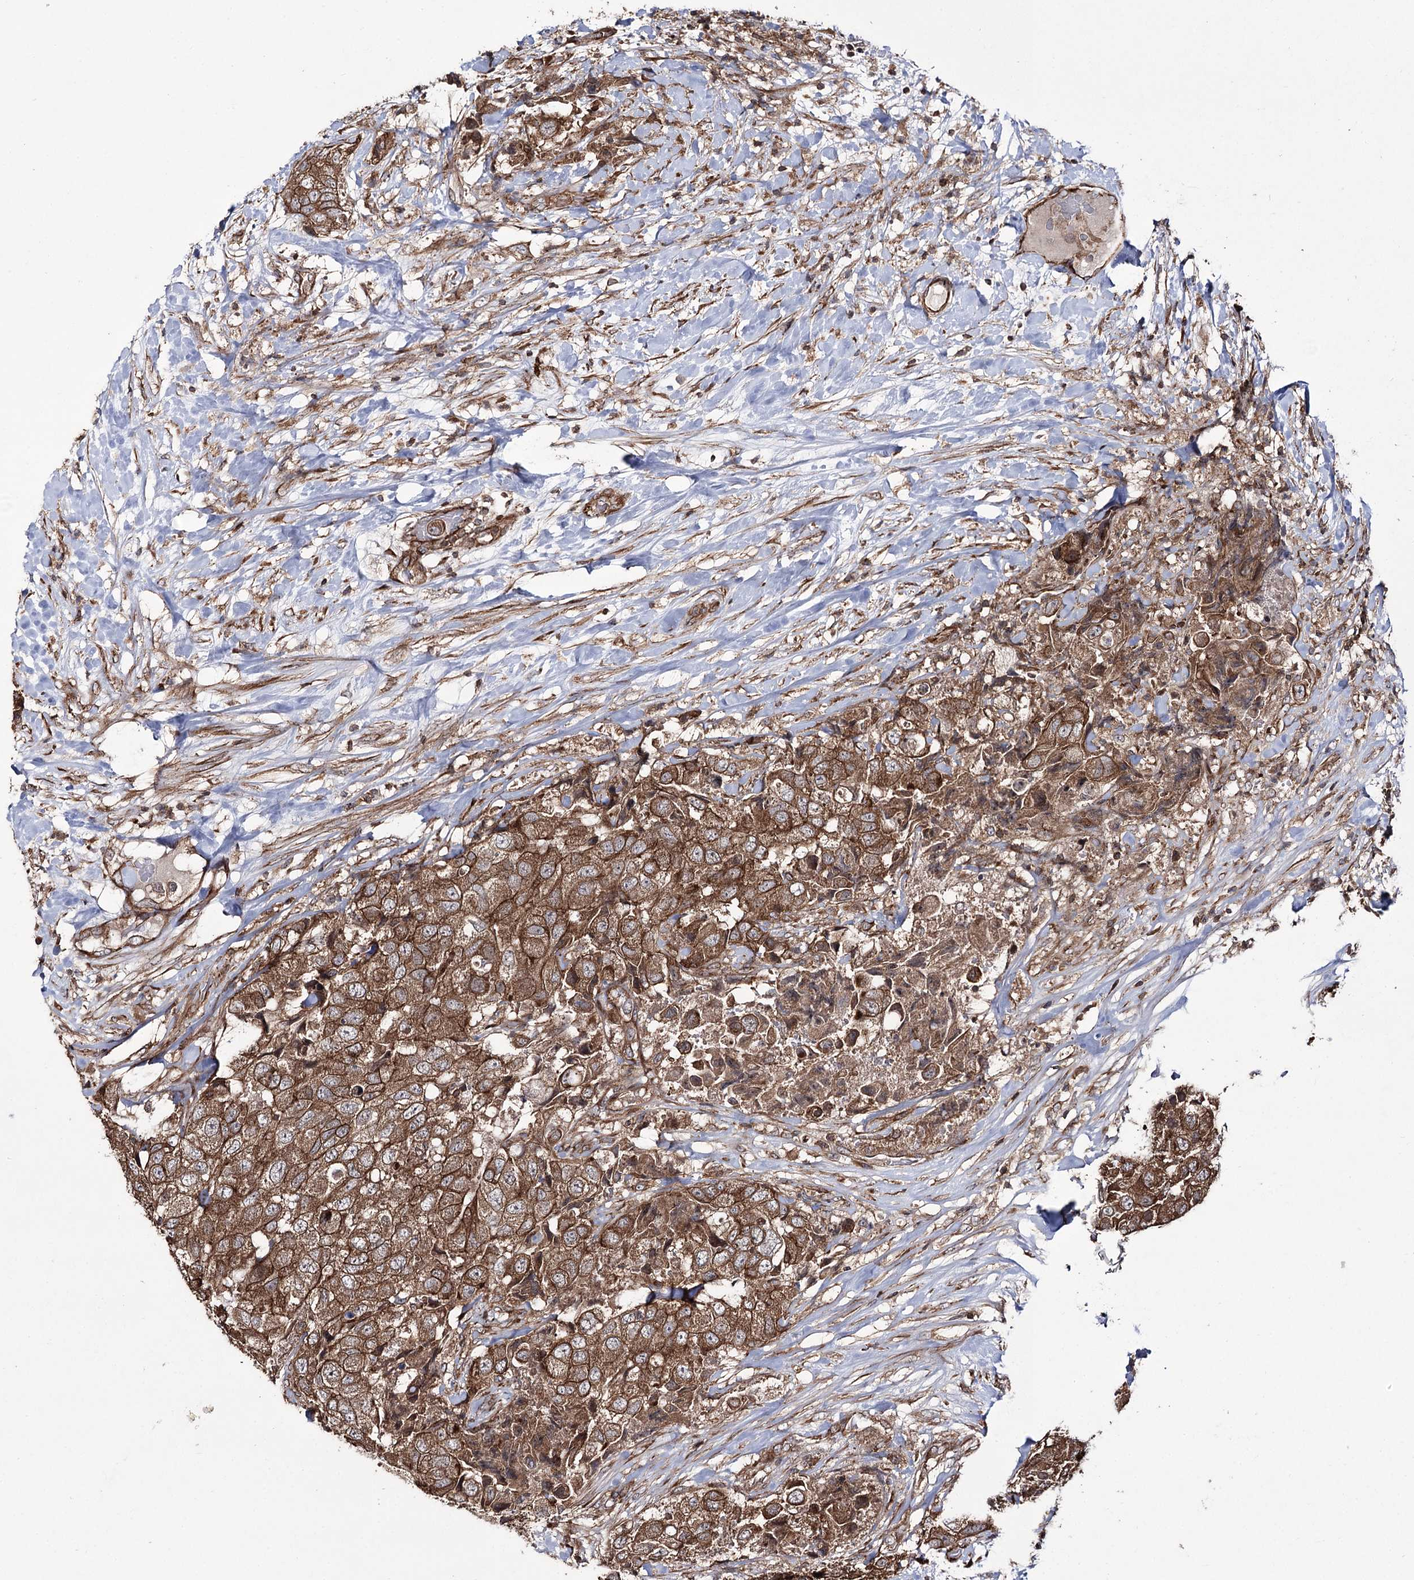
{"staining": {"intensity": "strong", "quantity": ">75%", "location": "cytoplasmic/membranous"}, "tissue": "breast cancer", "cell_type": "Tumor cells", "image_type": "cancer", "snomed": [{"axis": "morphology", "description": "Duct carcinoma"}, {"axis": "topography", "description": "Breast"}], "caption": "Human invasive ductal carcinoma (breast) stained with a brown dye shows strong cytoplasmic/membranous positive positivity in approximately >75% of tumor cells.", "gene": "DHX29", "patient": {"sex": "female", "age": 62}}